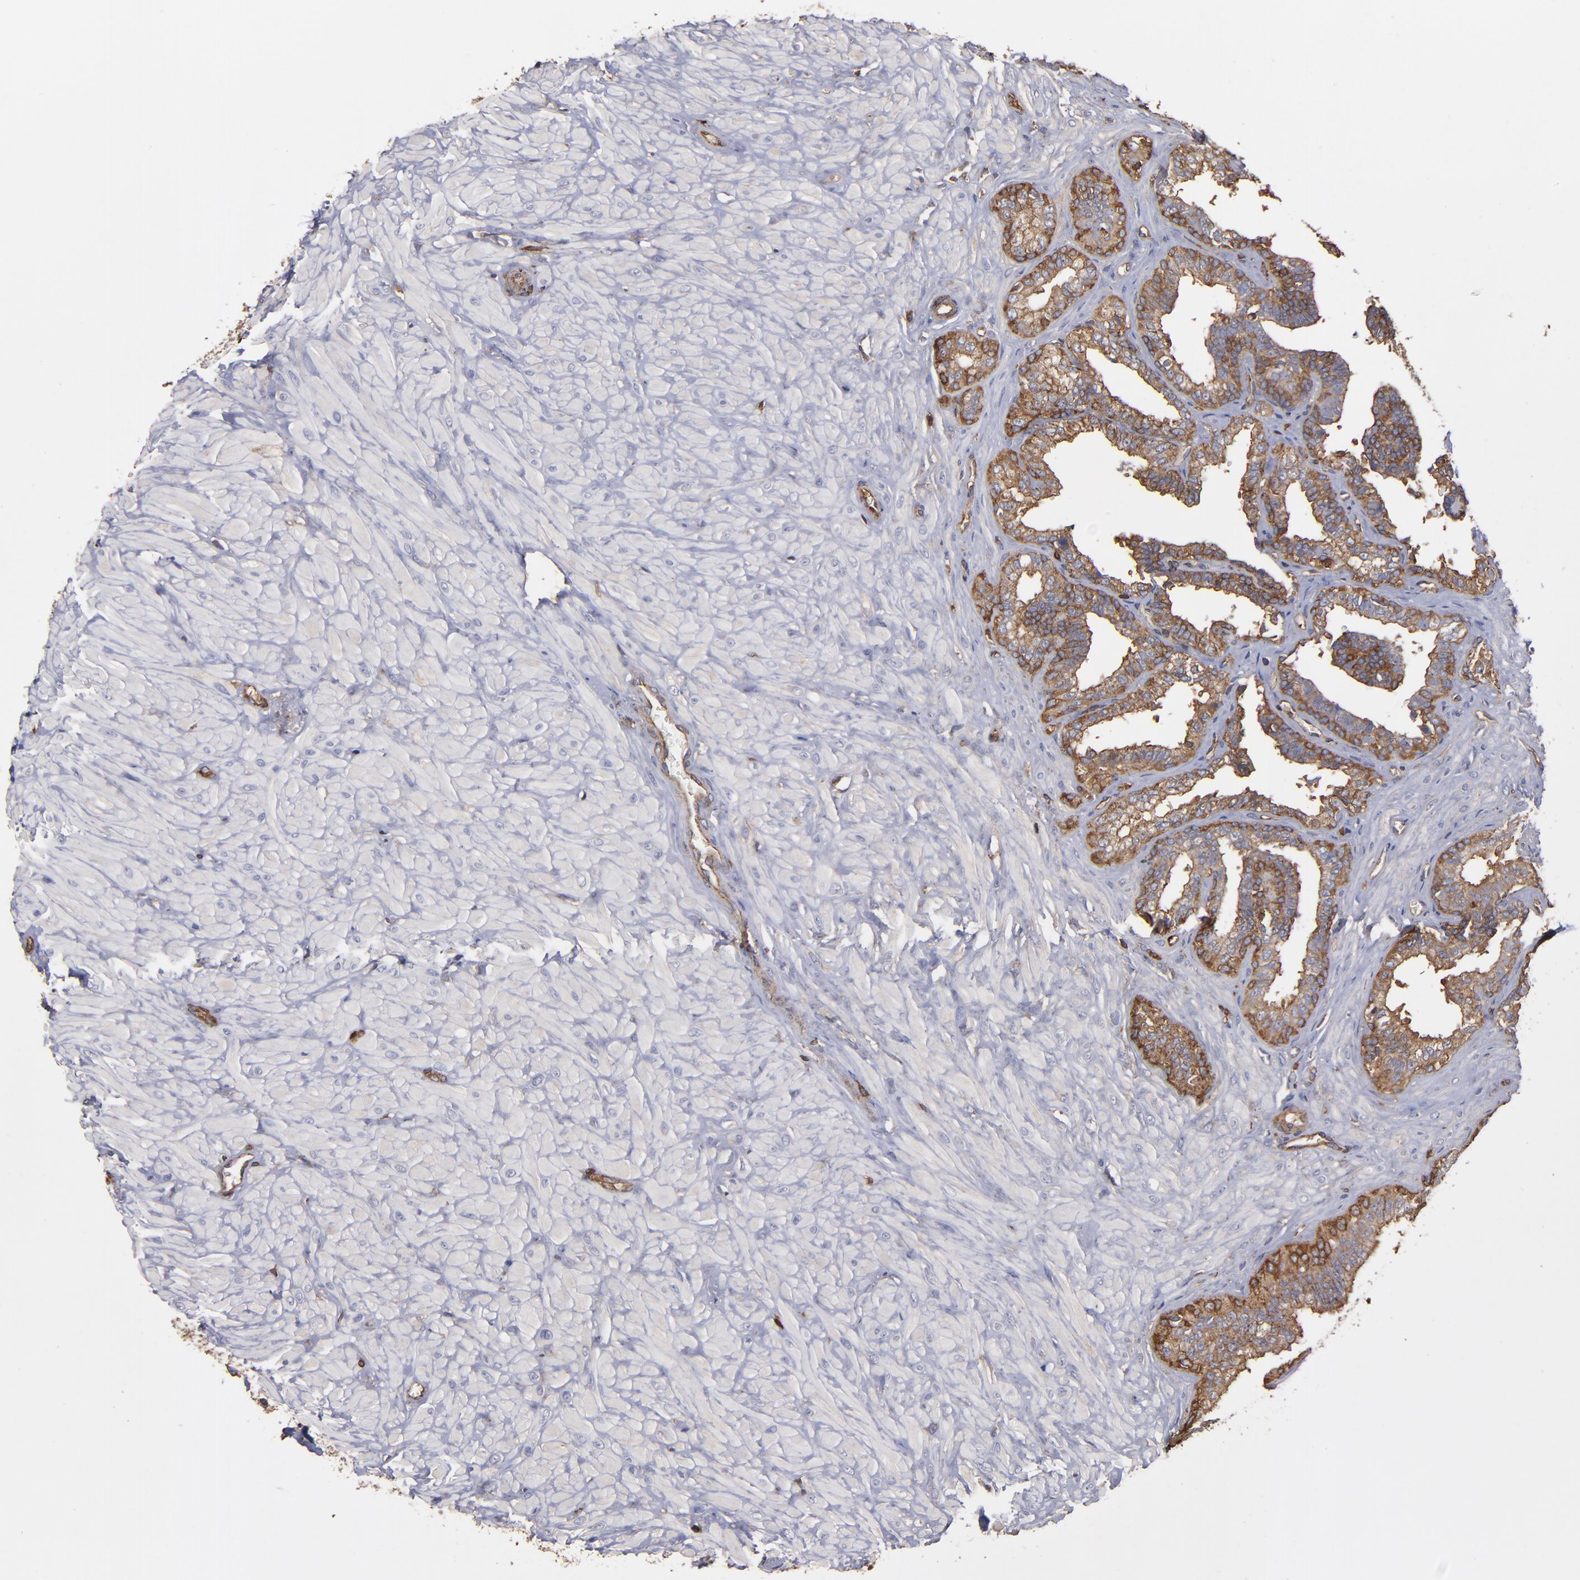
{"staining": {"intensity": "moderate", "quantity": ">75%", "location": "cytoplasmic/membranous"}, "tissue": "seminal vesicle", "cell_type": "Glandular cells", "image_type": "normal", "snomed": [{"axis": "morphology", "description": "Normal tissue, NOS"}, {"axis": "topography", "description": "Seminal veicle"}], "caption": "DAB (3,3'-diaminobenzidine) immunohistochemical staining of benign human seminal vesicle shows moderate cytoplasmic/membranous protein positivity in about >75% of glandular cells. (Stains: DAB (3,3'-diaminobenzidine) in brown, nuclei in blue, Microscopy: brightfield microscopy at high magnification).", "gene": "ACTN4", "patient": {"sex": "male", "age": 26}}